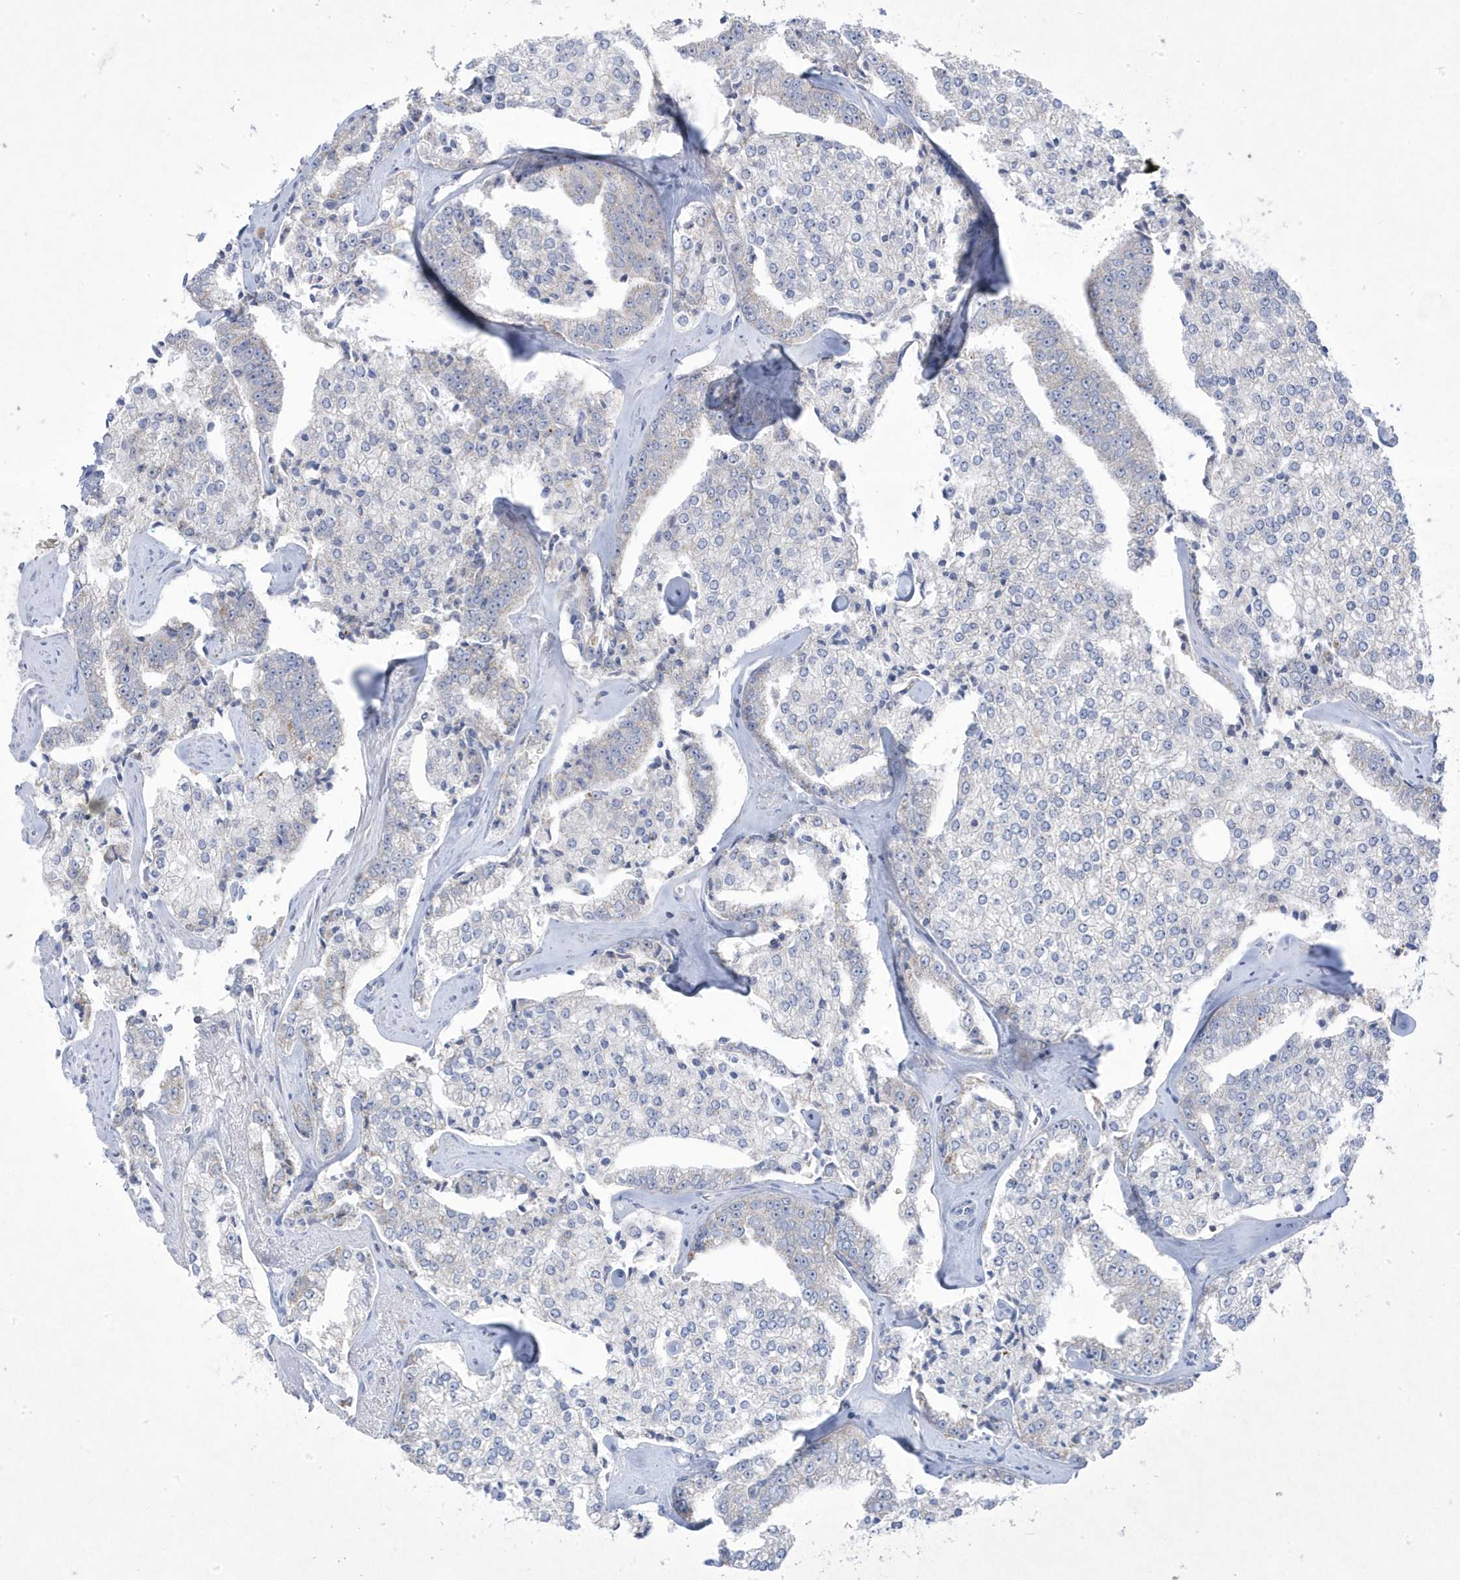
{"staining": {"intensity": "negative", "quantity": "none", "location": "none"}, "tissue": "prostate cancer", "cell_type": "Tumor cells", "image_type": "cancer", "snomed": [{"axis": "morphology", "description": "Adenocarcinoma, High grade"}, {"axis": "topography", "description": "Prostate"}], "caption": "This is an immunohistochemistry image of prostate adenocarcinoma (high-grade). There is no staining in tumor cells.", "gene": "ADAMTSL3", "patient": {"sex": "male", "age": 71}}